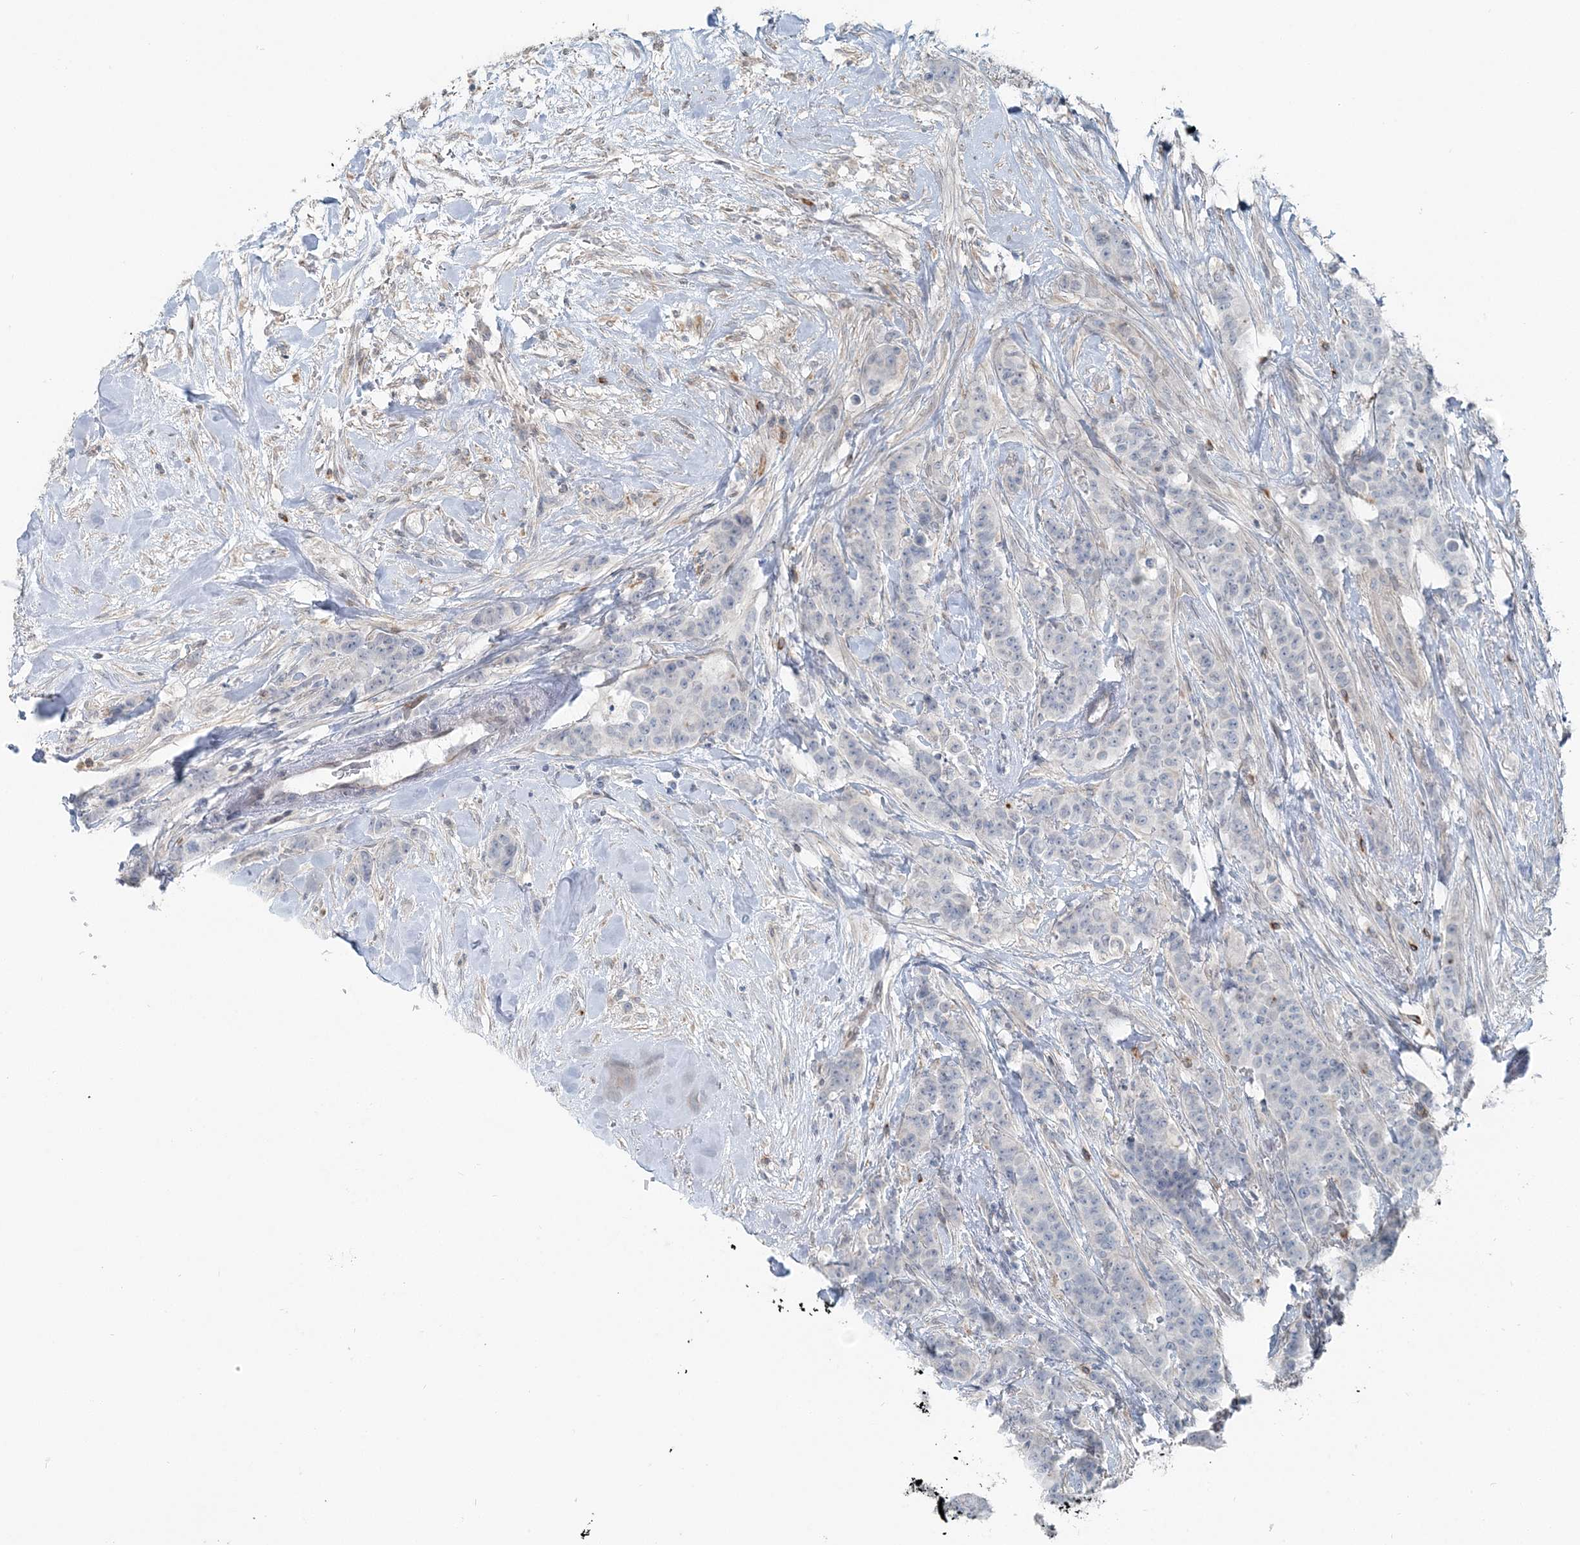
{"staining": {"intensity": "negative", "quantity": "none", "location": "none"}, "tissue": "breast cancer", "cell_type": "Tumor cells", "image_type": "cancer", "snomed": [{"axis": "morphology", "description": "Duct carcinoma"}, {"axis": "topography", "description": "Breast"}], "caption": "An image of breast cancer stained for a protein reveals no brown staining in tumor cells.", "gene": "FBXL17", "patient": {"sex": "female", "age": 40}}